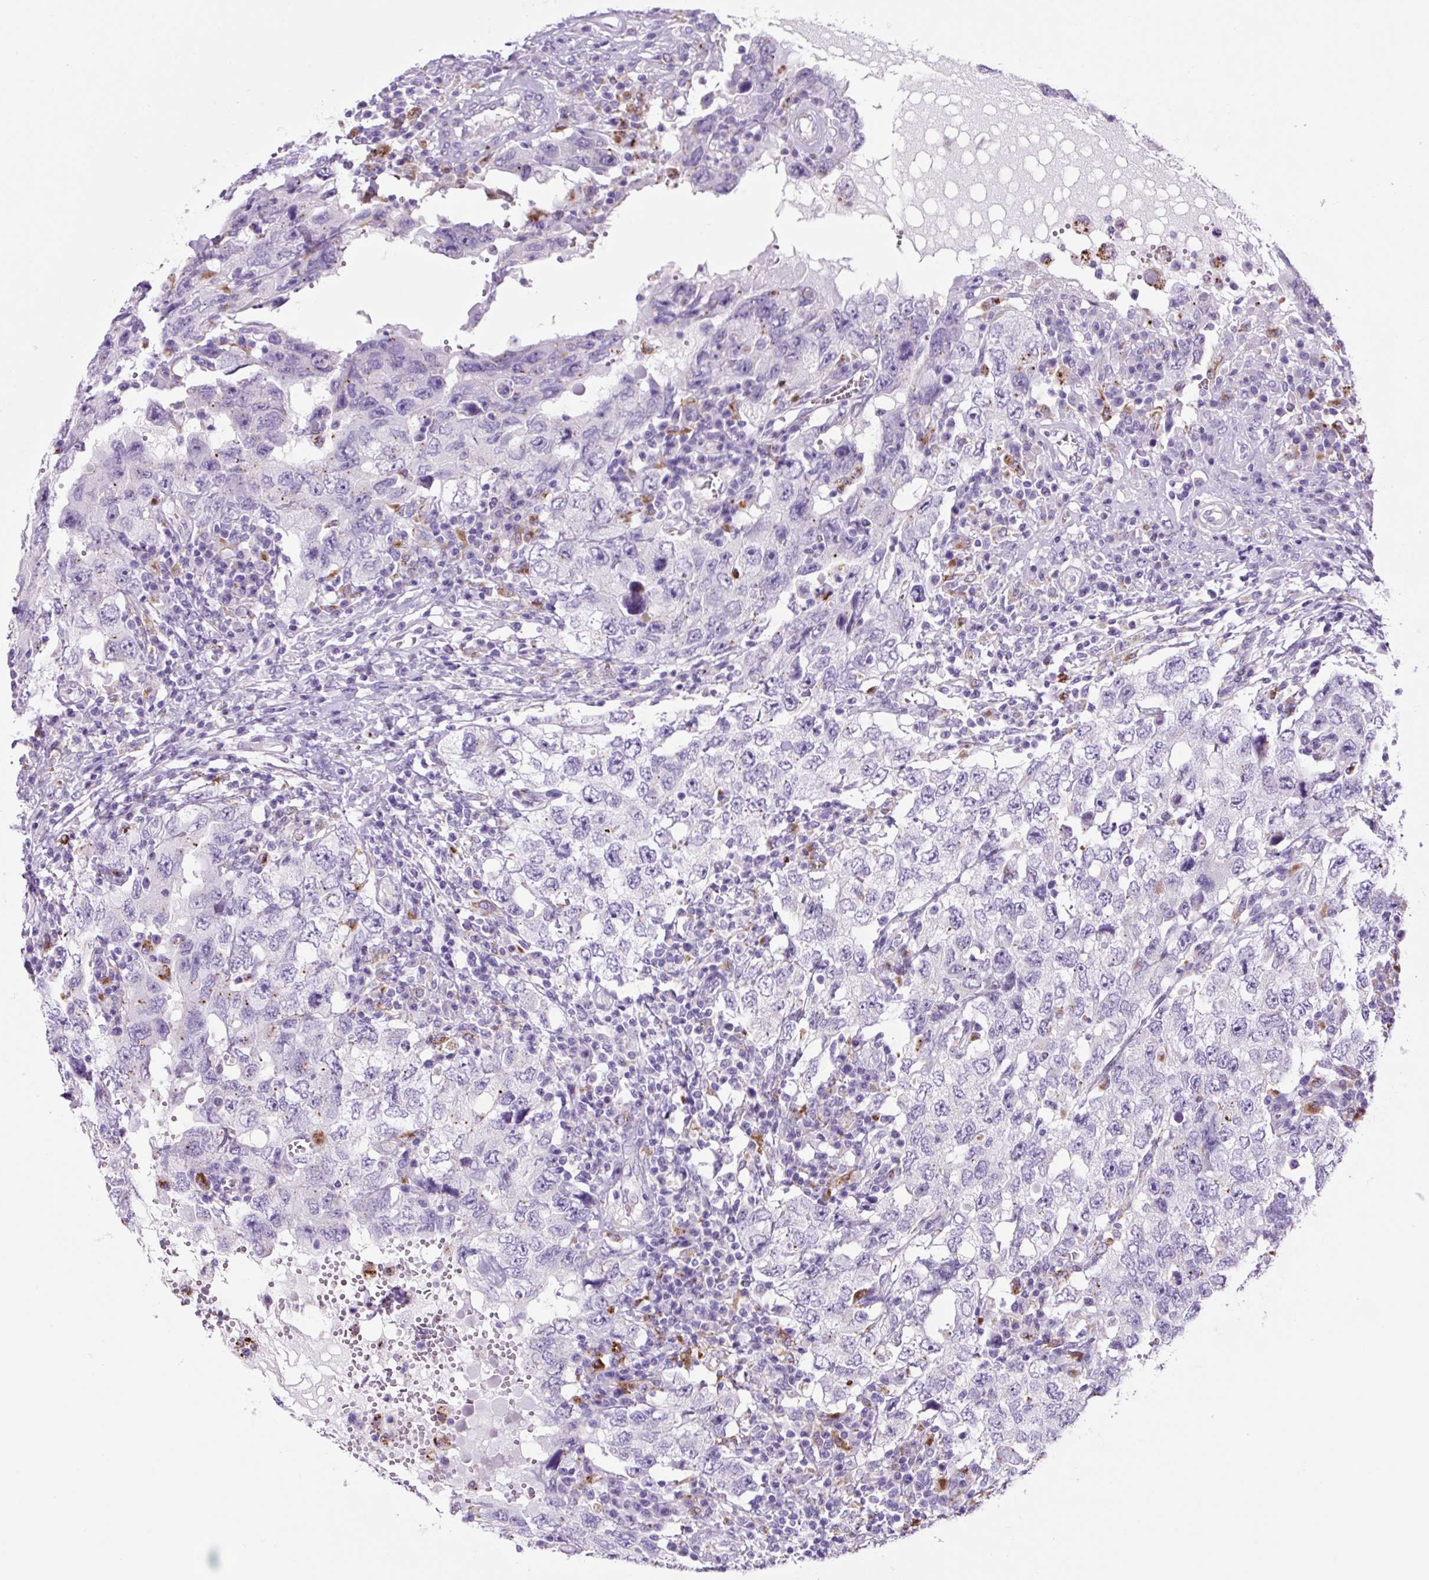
{"staining": {"intensity": "negative", "quantity": "none", "location": "none"}, "tissue": "testis cancer", "cell_type": "Tumor cells", "image_type": "cancer", "snomed": [{"axis": "morphology", "description": "Carcinoma, Embryonal, NOS"}, {"axis": "topography", "description": "Testis"}], "caption": "Immunohistochemistry (IHC) photomicrograph of neoplastic tissue: human embryonal carcinoma (testis) stained with DAB (3,3'-diaminobenzidine) demonstrates no significant protein staining in tumor cells. The staining was performed using DAB (3,3'-diaminobenzidine) to visualize the protein expression in brown, while the nuclei were stained in blue with hematoxylin (Magnification: 20x).", "gene": "LCN10", "patient": {"sex": "male", "age": 26}}